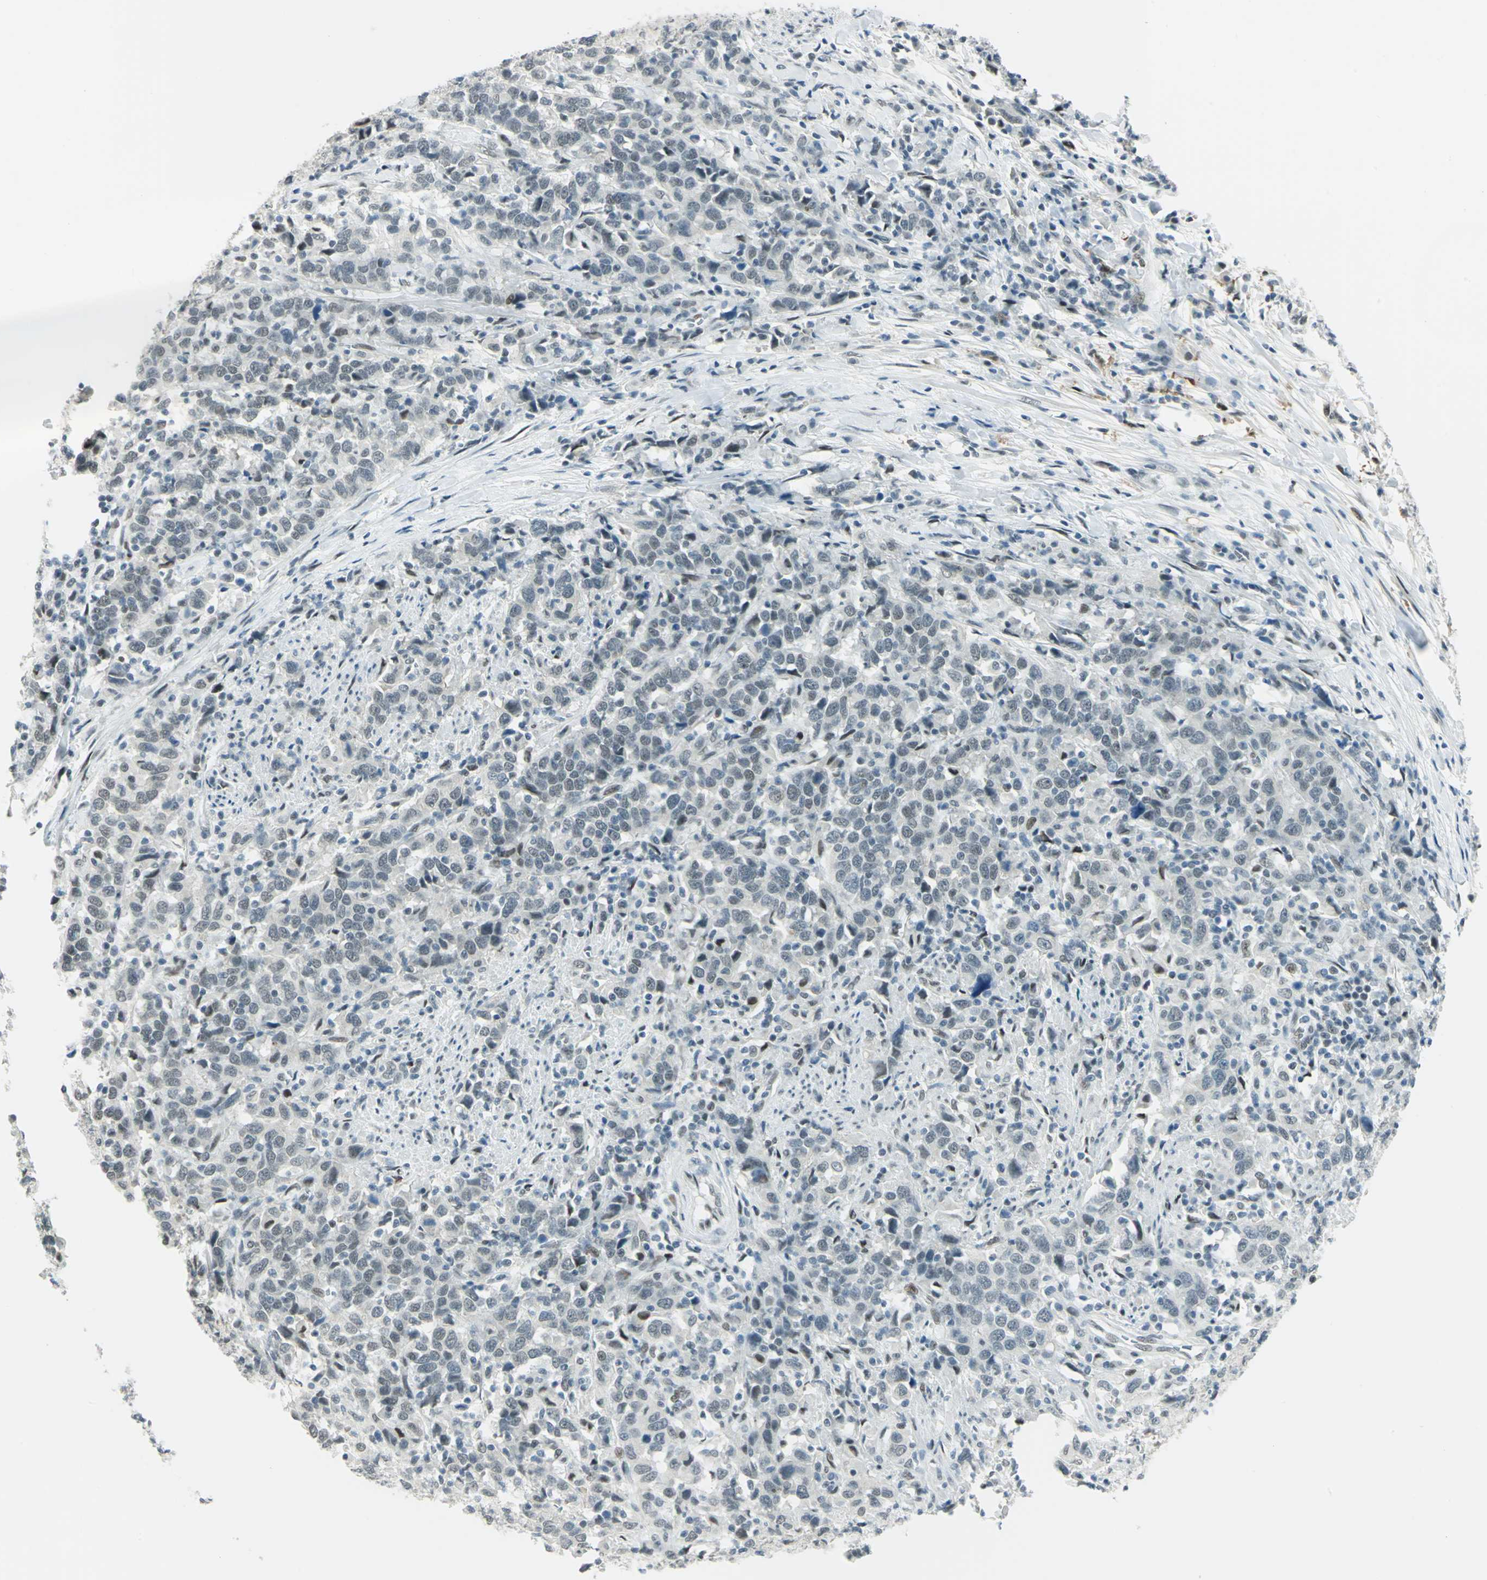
{"staining": {"intensity": "weak", "quantity": "<25%", "location": "nuclear"}, "tissue": "urothelial cancer", "cell_type": "Tumor cells", "image_type": "cancer", "snomed": [{"axis": "morphology", "description": "Urothelial carcinoma, High grade"}, {"axis": "topography", "description": "Urinary bladder"}], "caption": "Tumor cells are negative for protein expression in human high-grade urothelial carcinoma.", "gene": "MTMR10", "patient": {"sex": "male", "age": 61}}